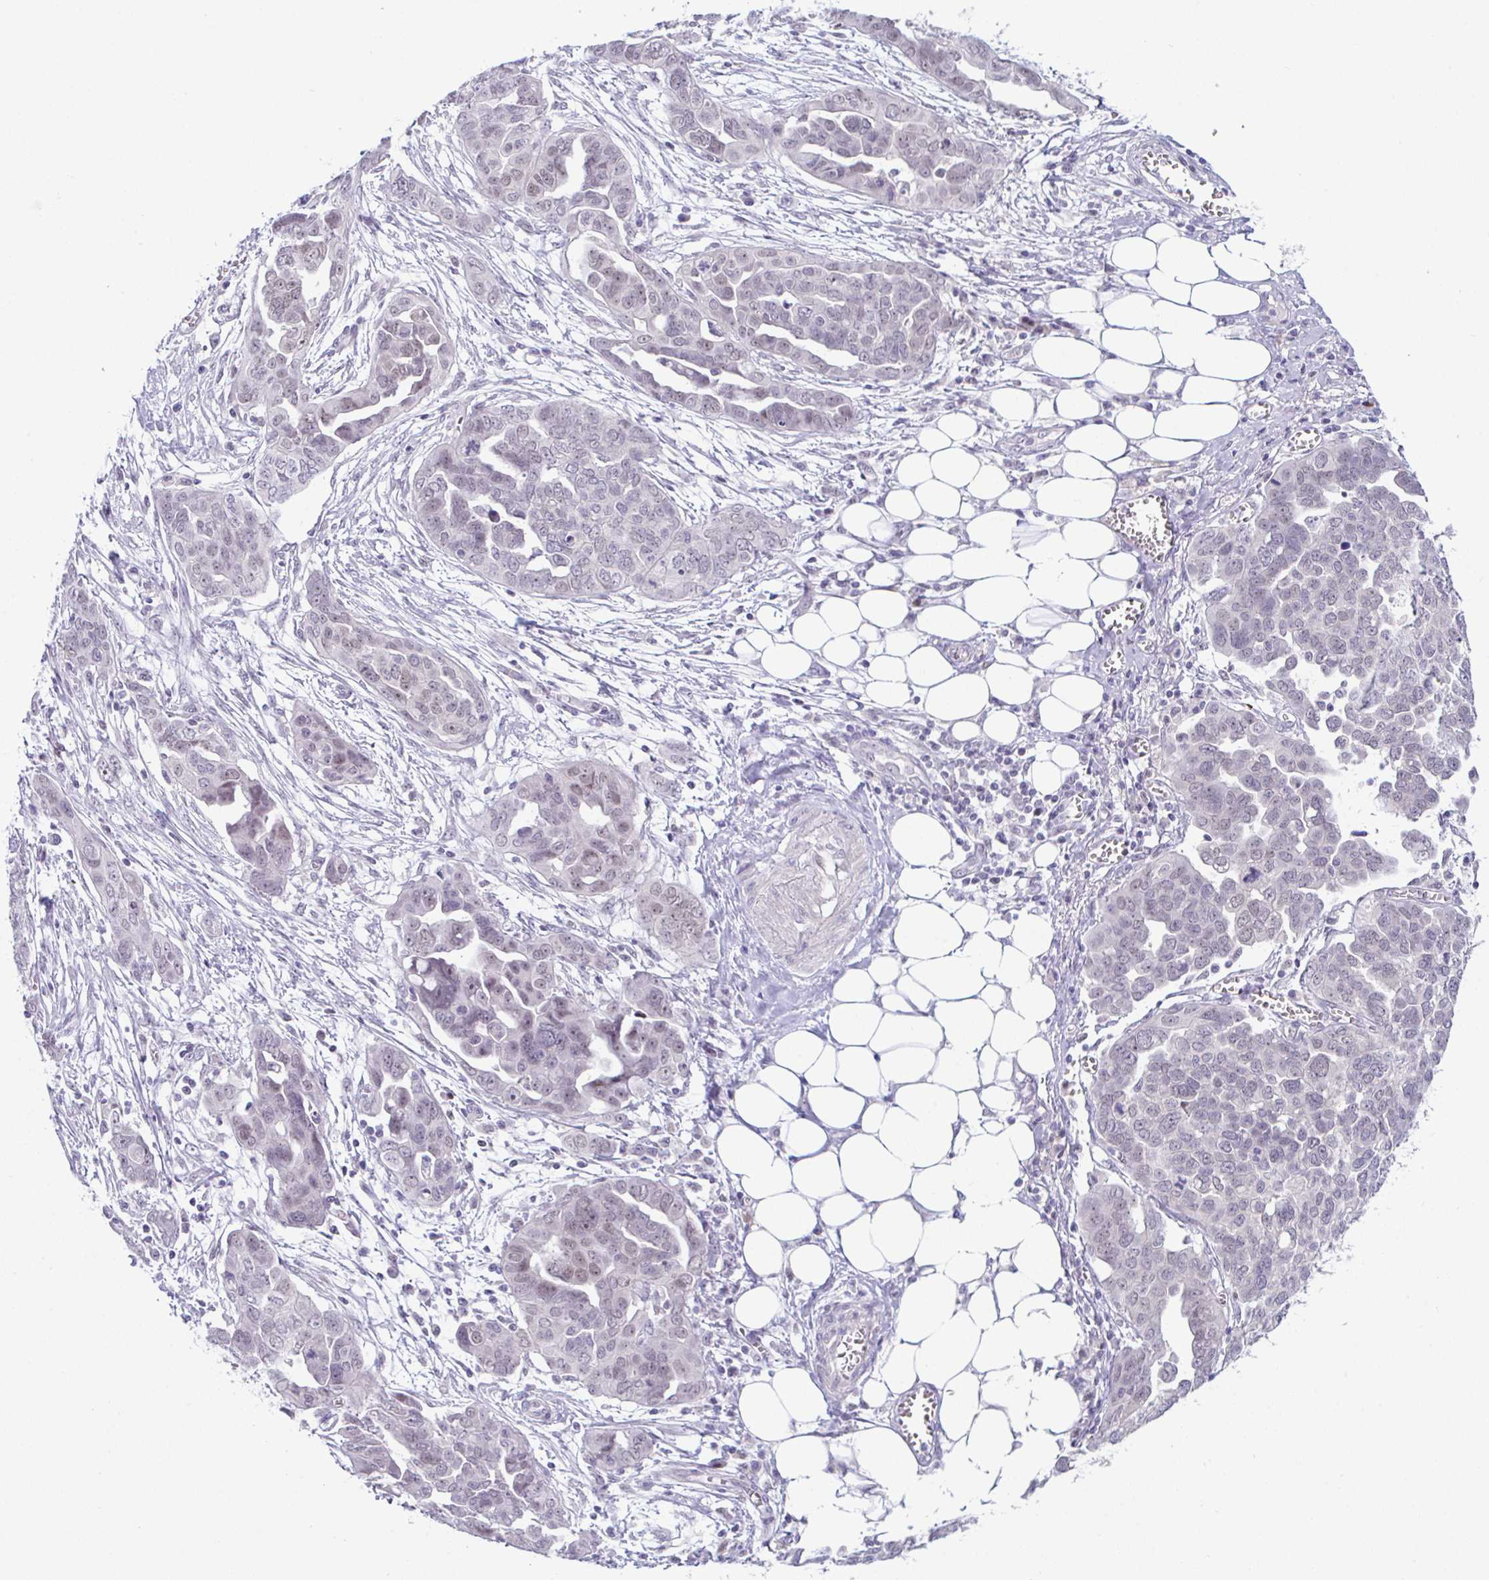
{"staining": {"intensity": "weak", "quantity": "<25%", "location": "nuclear"}, "tissue": "ovarian cancer", "cell_type": "Tumor cells", "image_type": "cancer", "snomed": [{"axis": "morphology", "description": "Cystadenocarcinoma, serous, NOS"}, {"axis": "topography", "description": "Ovary"}], "caption": "A high-resolution micrograph shows immunohistochemistry (IHC) staining of ovarian cancer (serous cystadenocarcinoma), which exhibits no significant expression in tumor cells.", "gene": "USP35", "patient": {"sex": "female", "age": 59}}